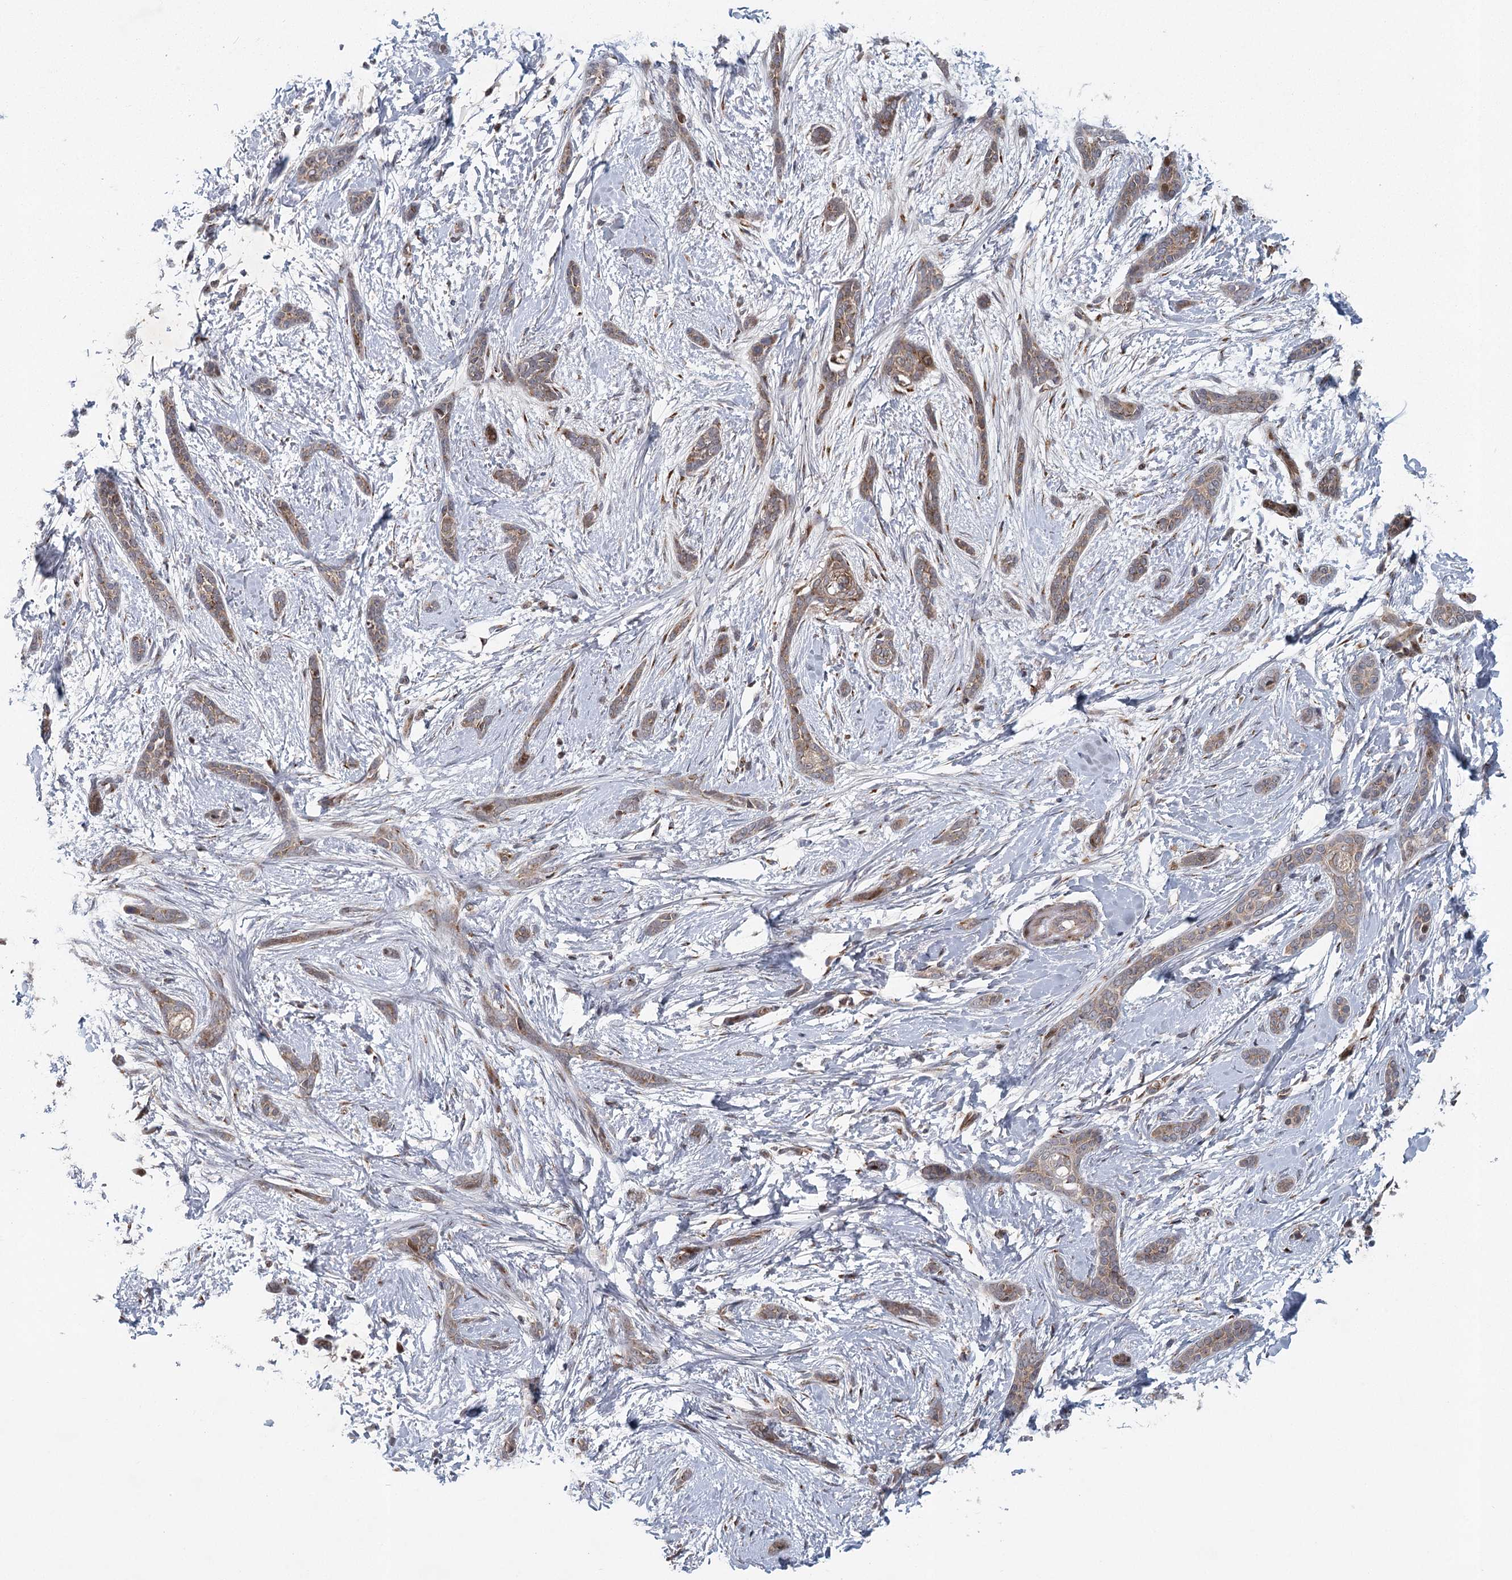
{"staining": {"intensity": "weak", "quantity": ">75%", "location": "cytoplasmic/membranous"}, "tissue": "skin cancer", "cell_type": "Tumor cells", "image_type": "cancer", "snomed": [{"axis": "morphology", "description": "Basal cell carcinoma"}, {"axis": "morphology", "description": "Adnexal tumor, benign"}, {"axis": "topography", "description": "Skin"}], "caption": "Tumor cells show low levels of weak cytoplasmic/membranous staining in approximately >75% of cells in skin benign adnexal tumor. (DAB (3,3'-diaminobenzidine) IHC, brown staining for protein, blue staining for nuclei).", "gene": "IFT46", "patient": {"sex": "female", "age": 42}}